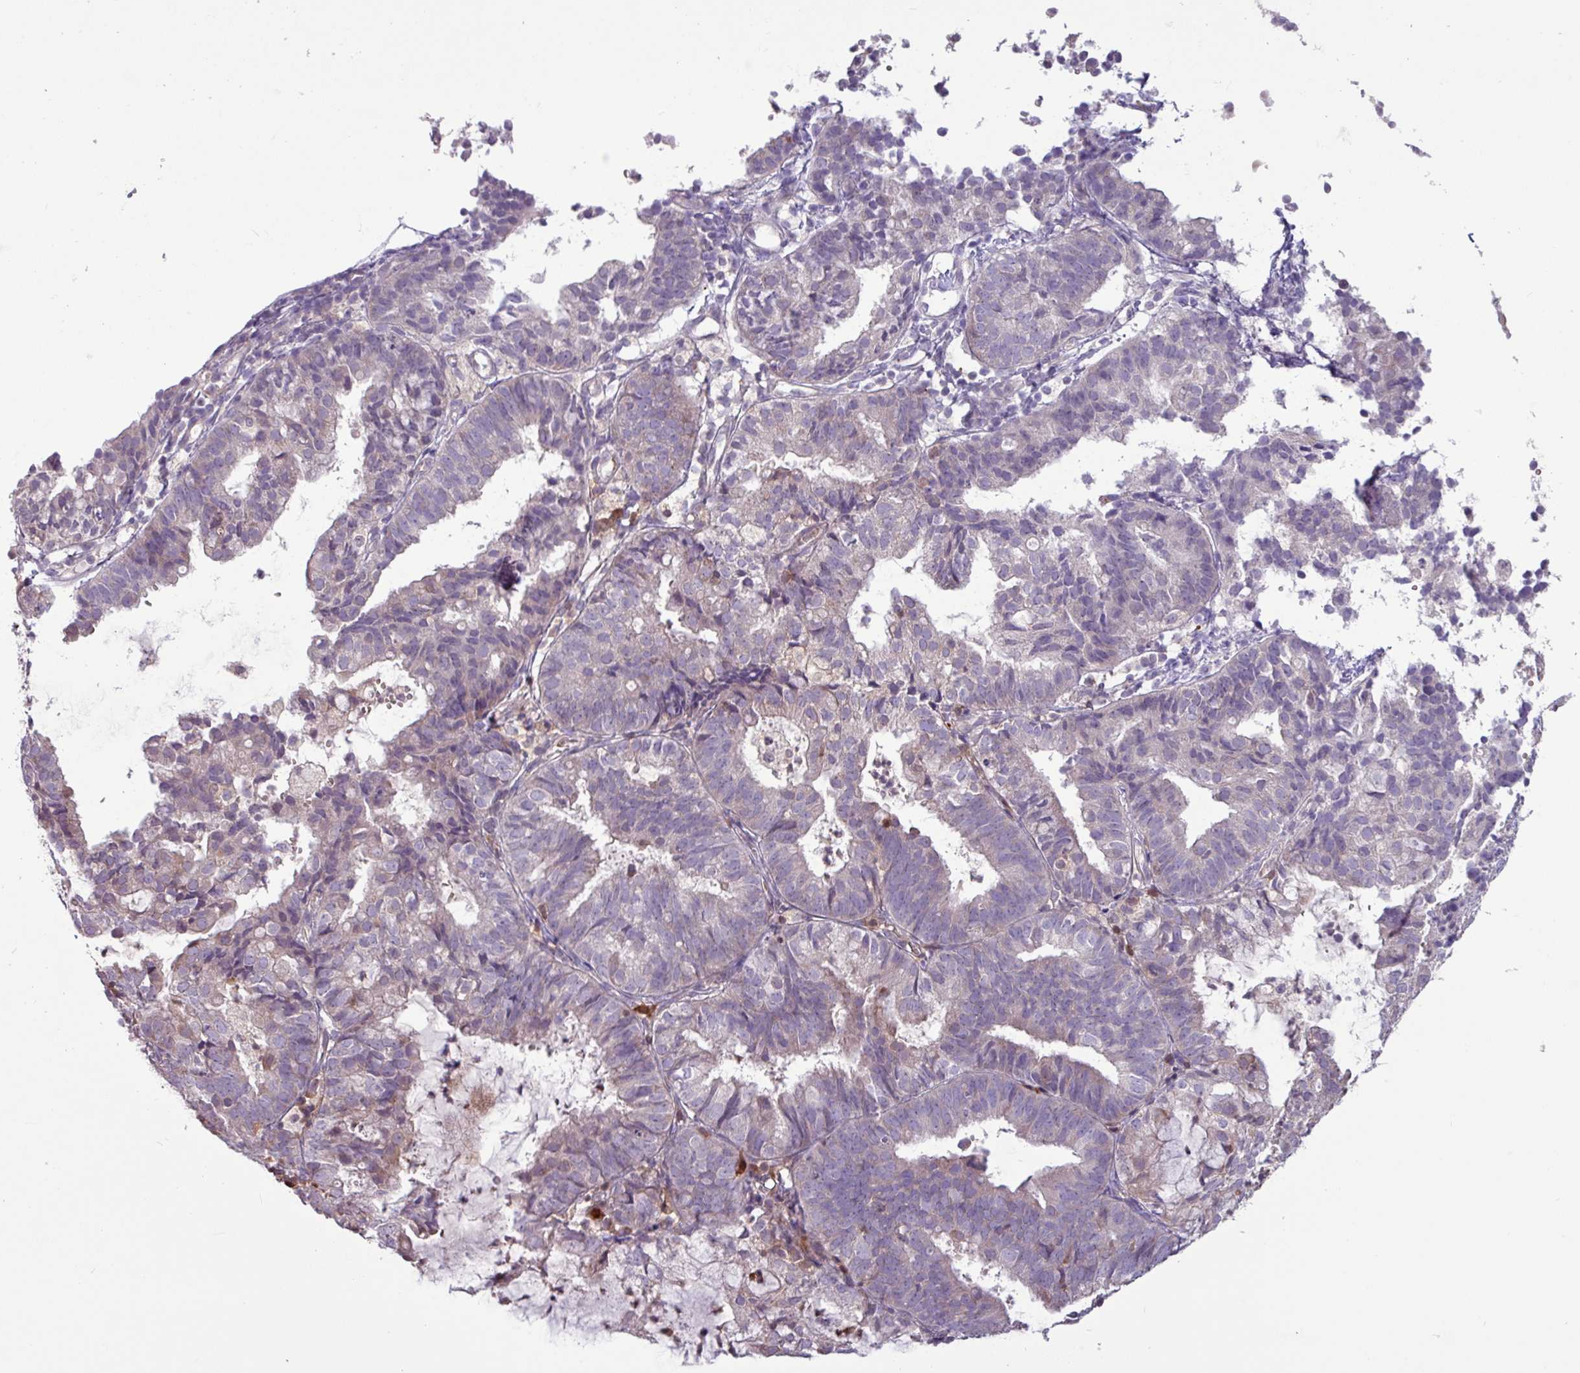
{"staining": {"intensity": "negative", "quantity": "none", "location": "none"}, "tissue": "endometrial cancer", "cell_type": "Tumor cells", "image_type": "cancer", "snomed": [{"axis": "morphology", "description": "Adenocarcinoma, NOS"}, {"axis": "topography", "description": "Endometrium"}], "caption": "Endometrial cancer (adenocarcinoma) was stained to show a protein in brown. There is no significant positivity in tumor cells.", "gene": "SEC61G", "patient": {"sex": "female", "age": 80}}